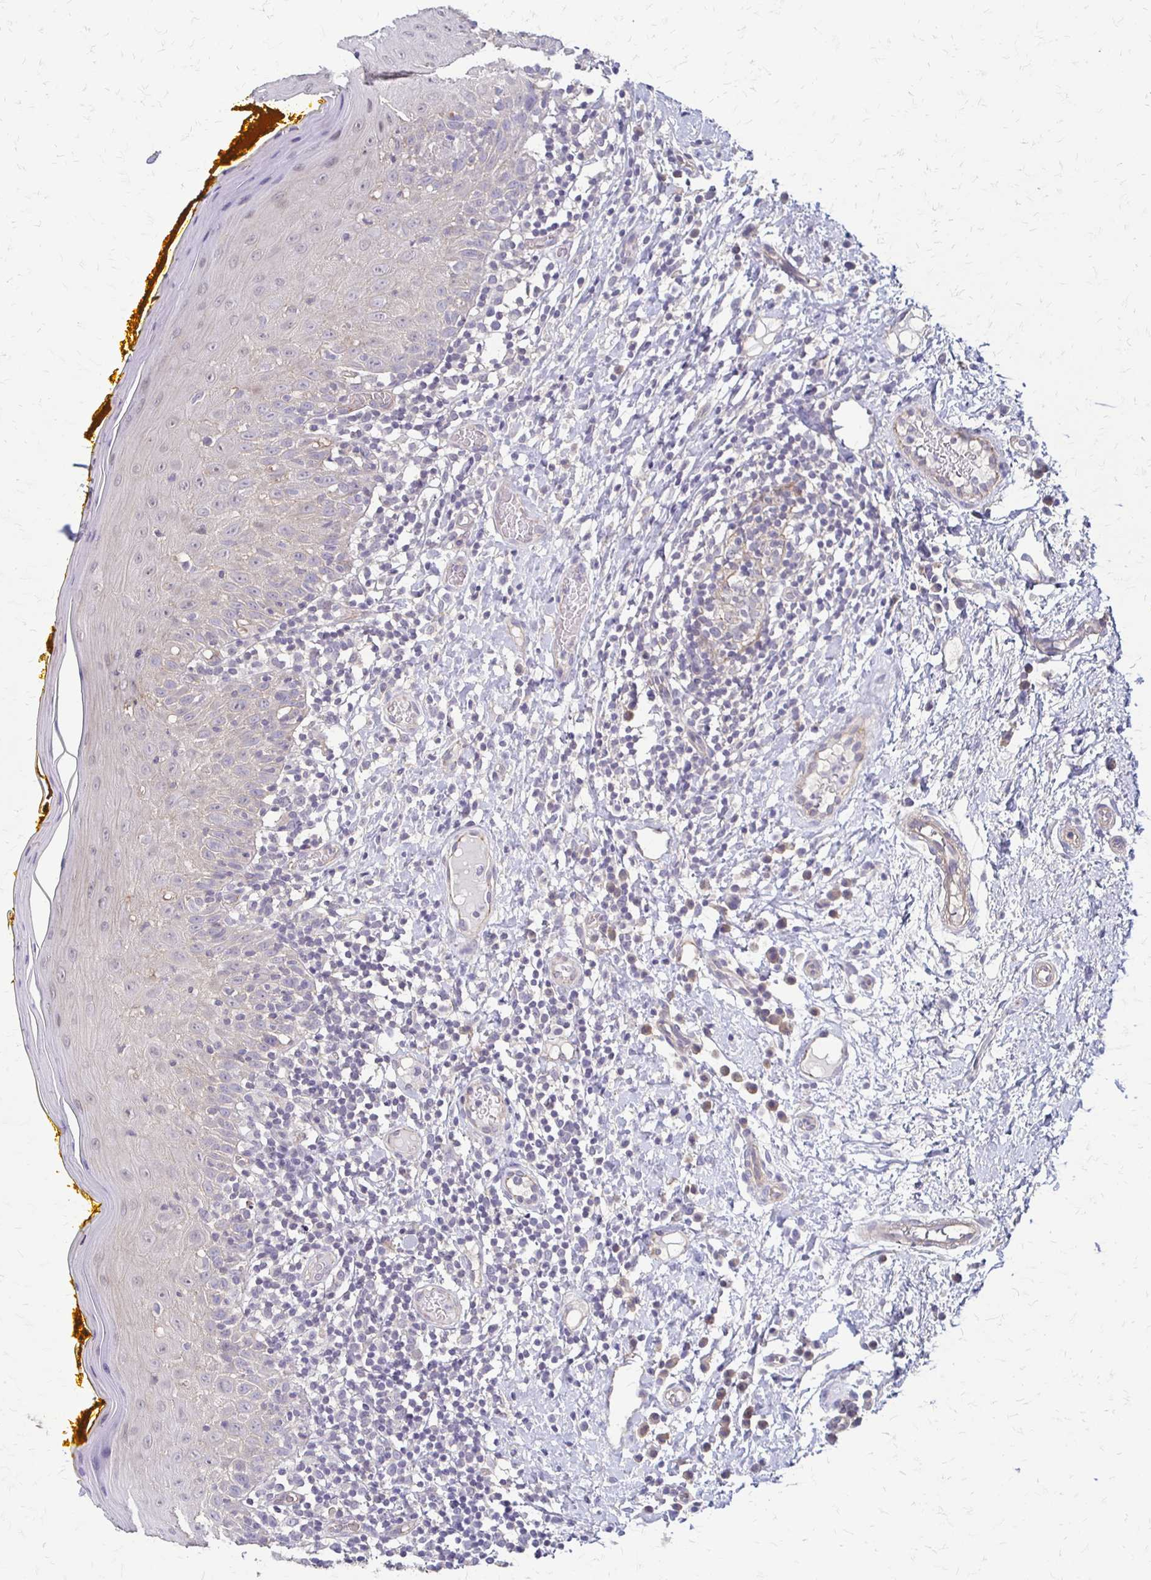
{"staining": {"intensity": "negative", "quantity": "none", "location": "none"}, "tissue": "oral mucosa", "cell_type": "Squamous epithelial cells", "image_type": "normal", "snomed": [{"axis": "morphology", "description": "Normal tissue, NOS"}, {"axis": "topography", "description": "Oral tissue"}, {"axis": "topography", "description": "Tounge, NOS"}], "caption": "Photomicrograph shows no protein expression in squamous epithelial cells of normal oral mucosa.", "gene": "CFL2", "patient": {"sex": "female", "age": 58}}